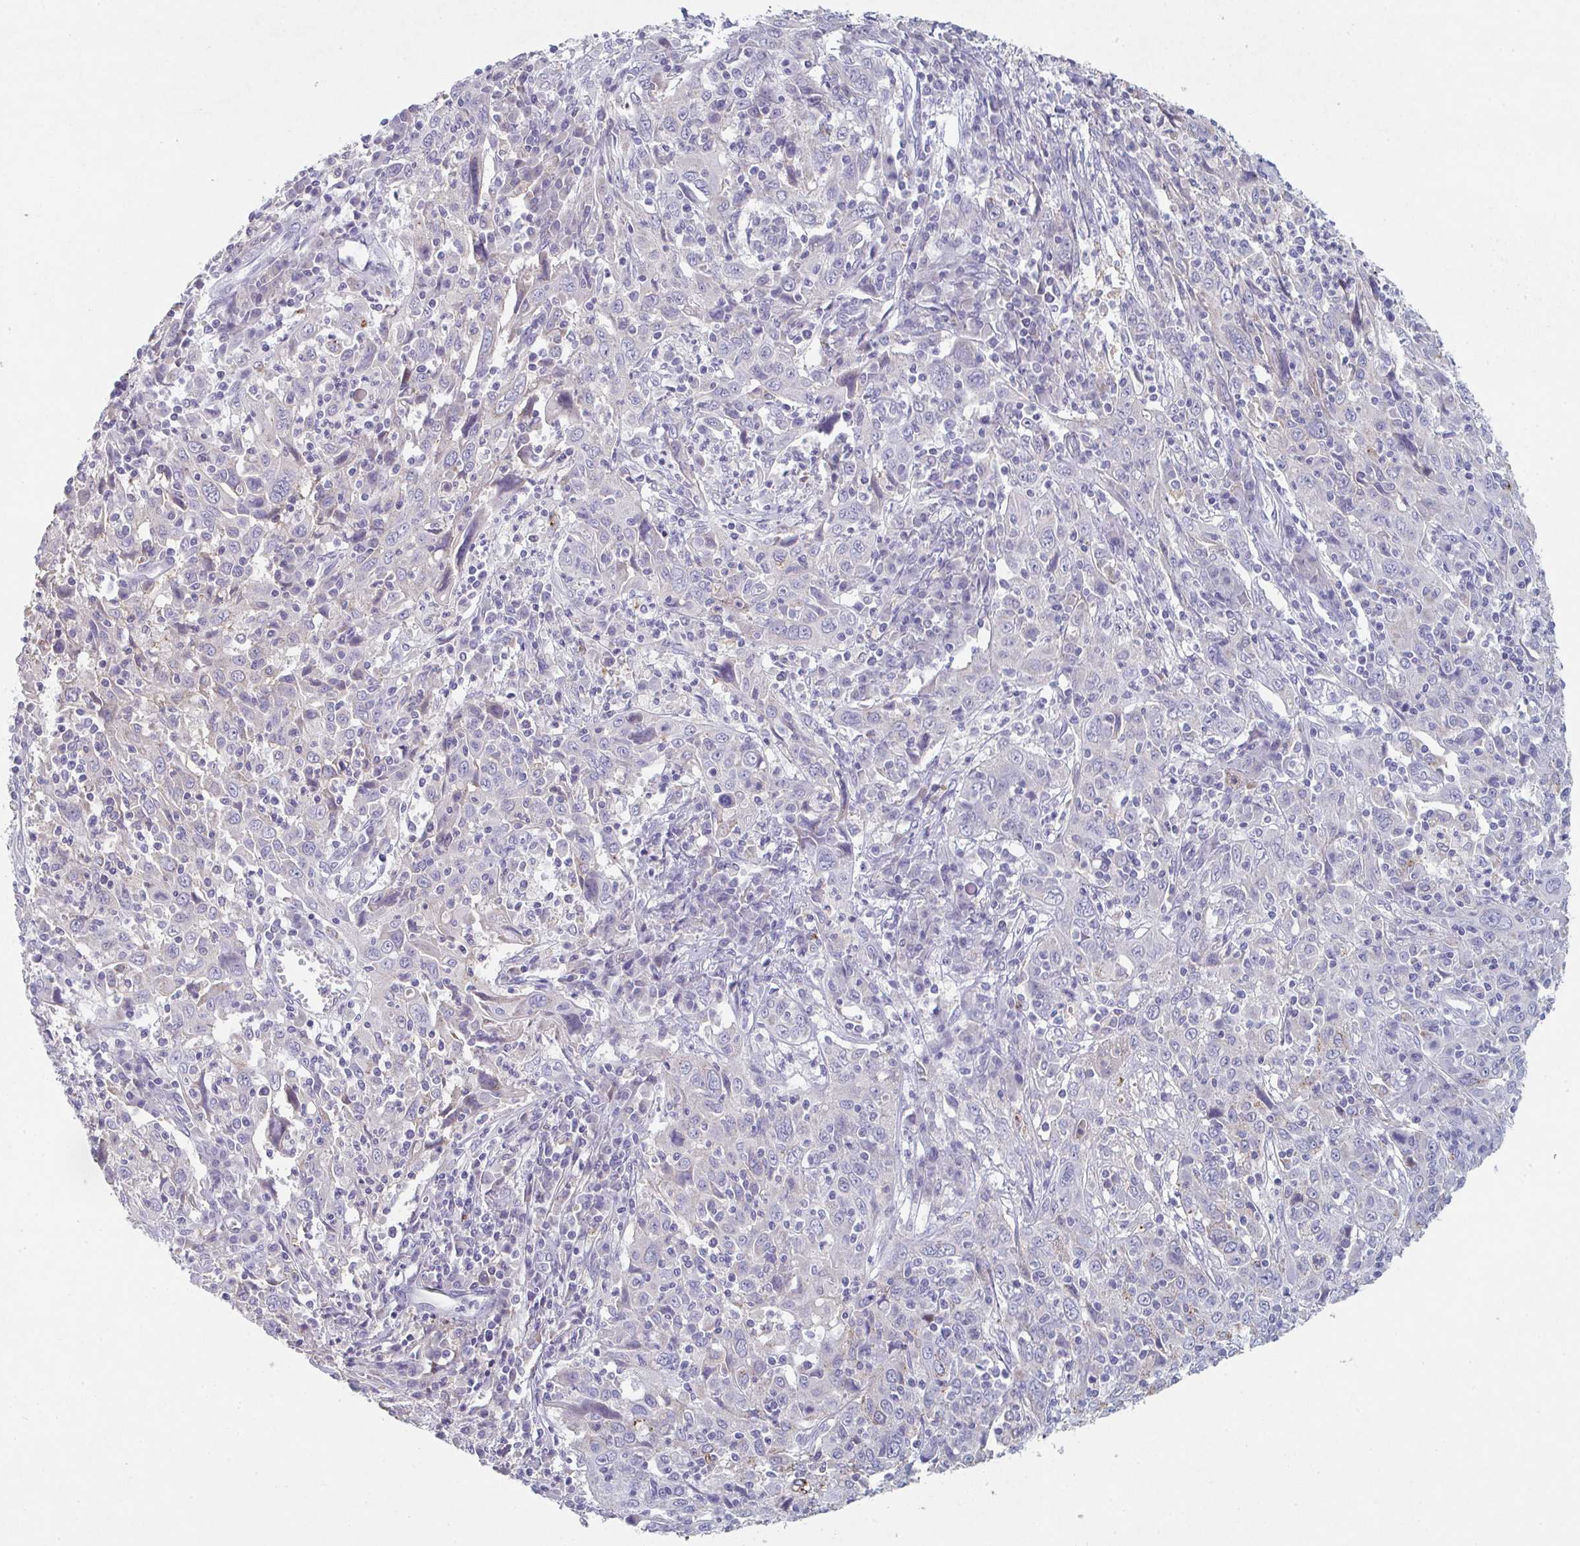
{"staining": {"intensity": "negative", "quantity": "none", "location": "none"}, "tissue": "cervical cancer", "cell_type": "Tumor cells", "image_type": "cancer", "snomed": [{"axis": "morphology", "description": "Squamous cell carcinoma, NOS"}, {"axis": "topography", "description": "Cervix"}], "caption": "Protein analysis of cervical cancer displays no significant expression in tumor cells. (DAB IHC with hematoxylin counter stain).", "gene": "ADAM21", "patient": {"sex": "female", "age": 46}}